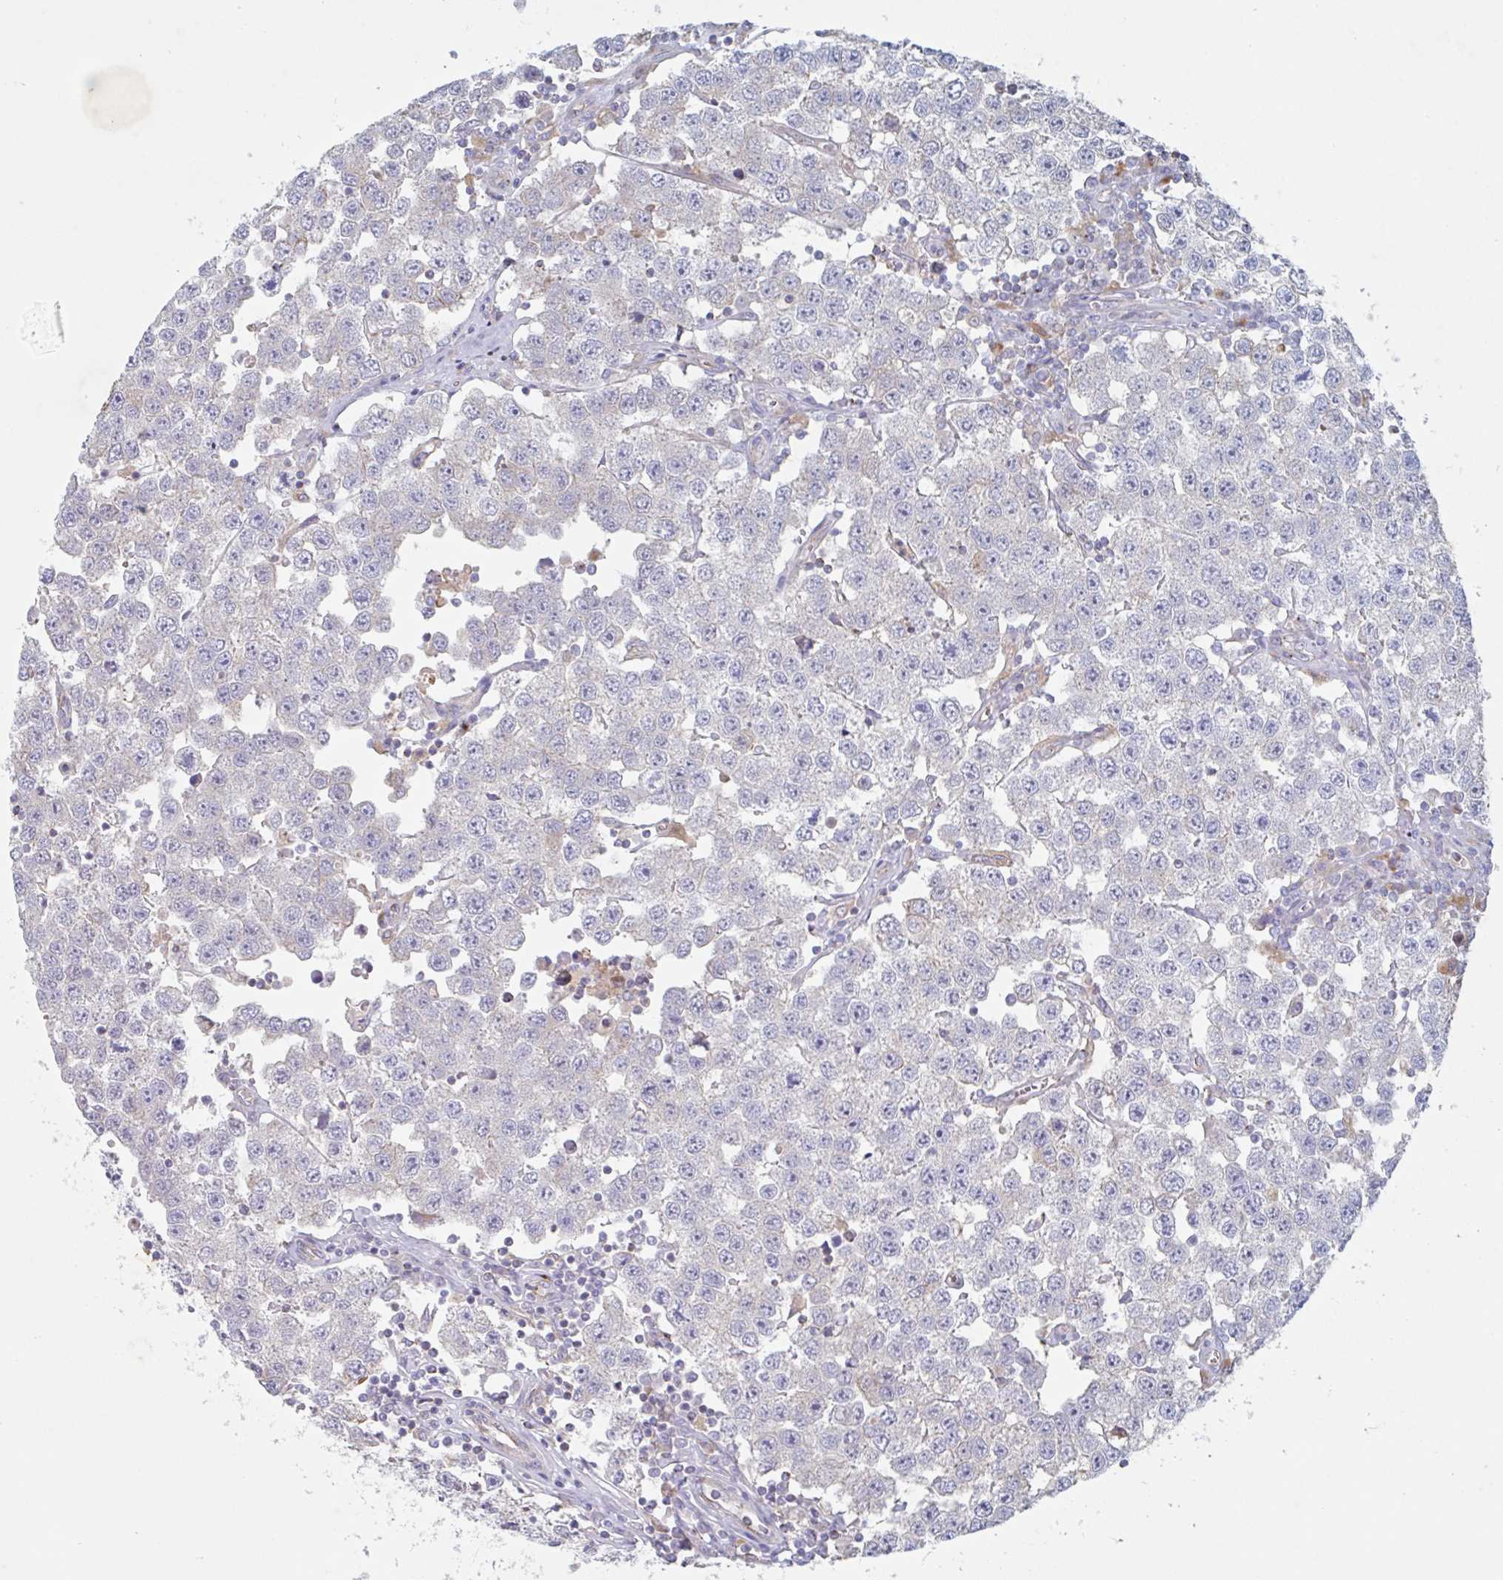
{"staining": {"intensity": "negative", "quantity": "none", "location": "none"}, "tissue": "testis cancer", "cell_type": "Tumor cells", "image_type": "cancer", "snomed": [{"axis": "morphology", "description": "Seminoma, NOS"}, {"axis": "topography", "description": "Testis"}], "caption": "Immunohistochemical staining of testis seminoma reveals no significant positivity in tumor cells.", "gene": "MANBA", "patient": {"sex": "male", "age": 34}}